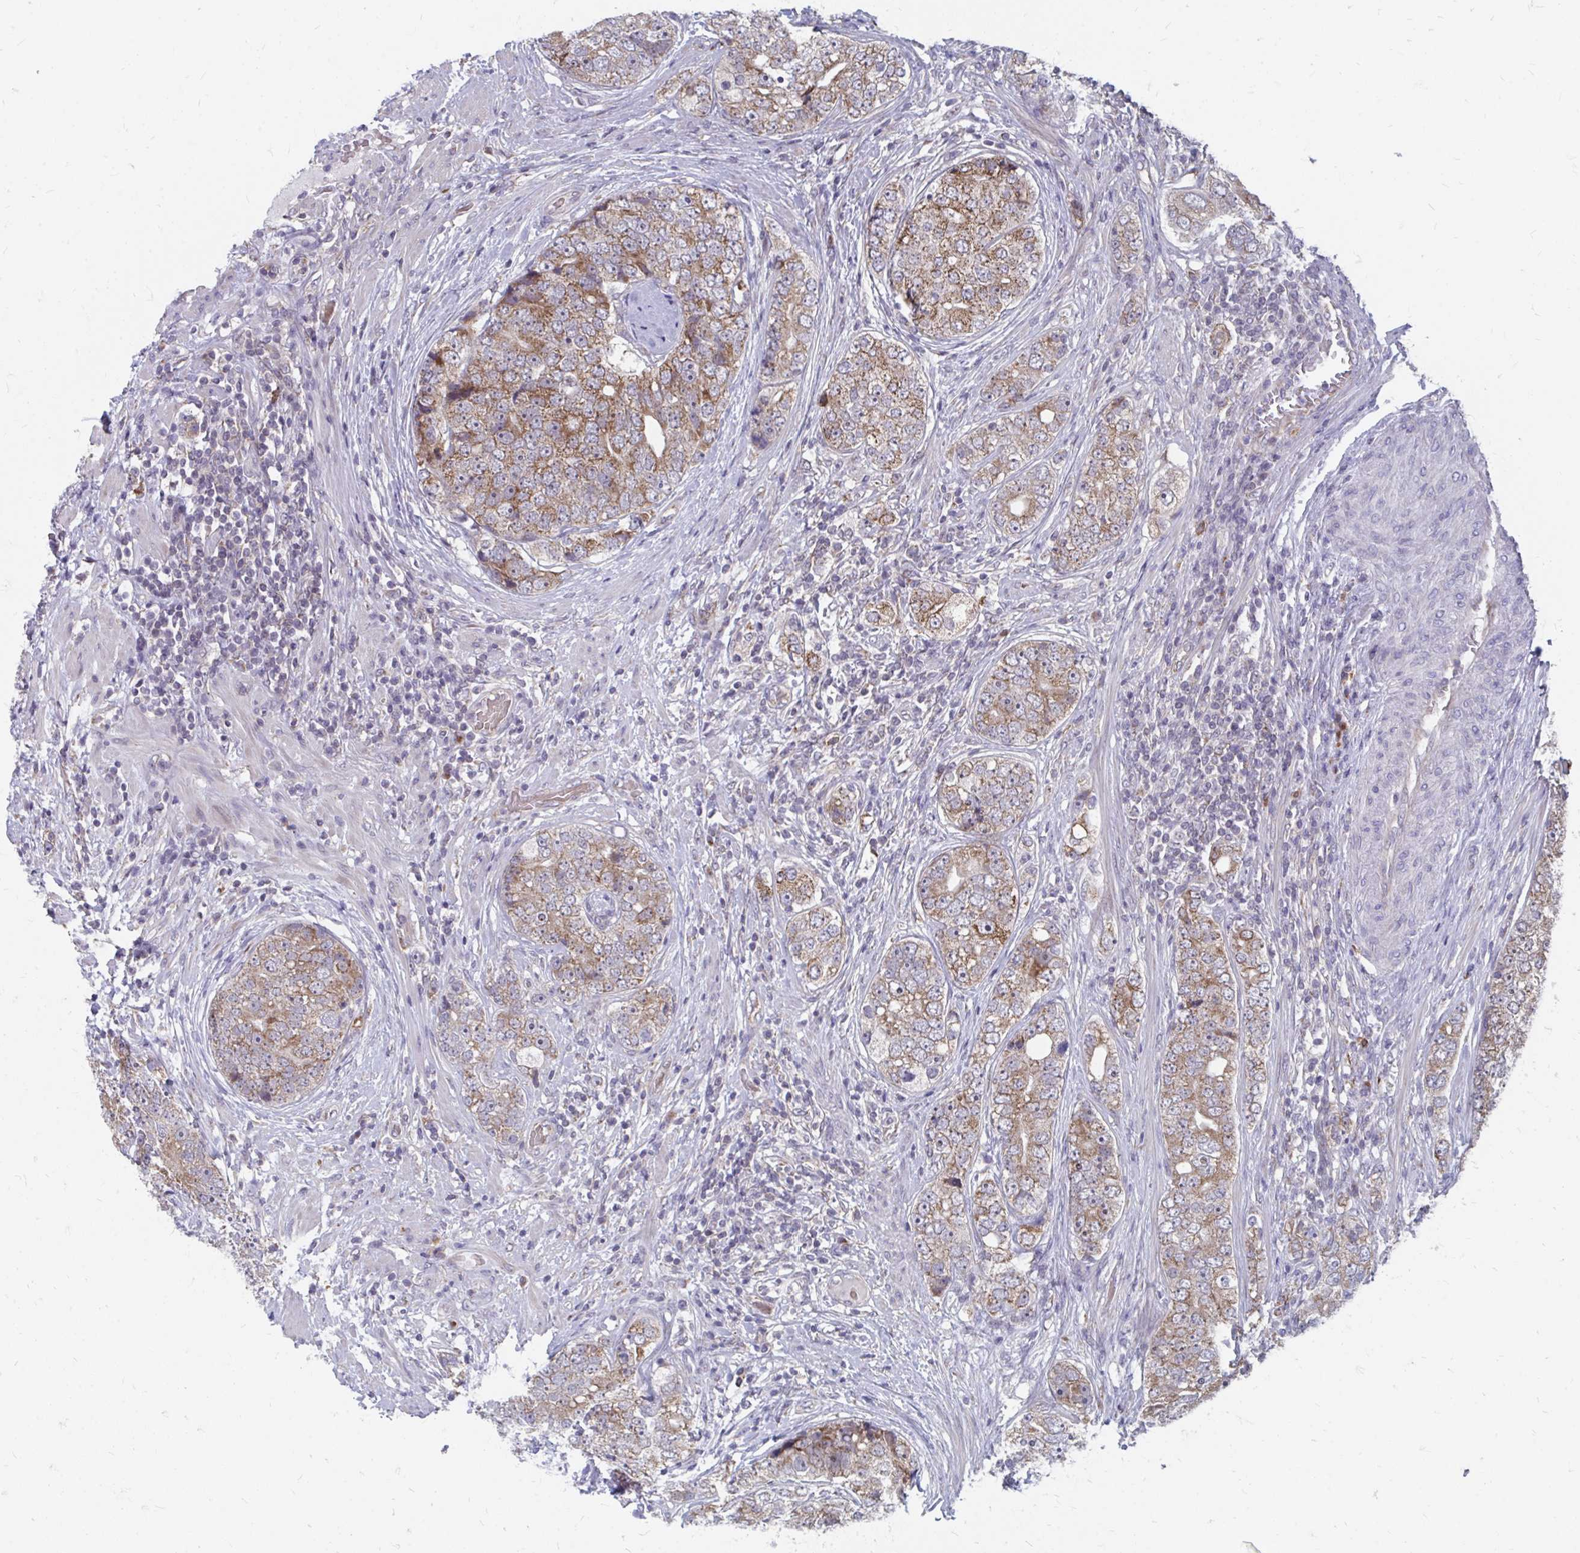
{"staining": {"intensity": "moderate", "quantity": ">75%", "location": "cytoplasmic/membranous"}, "tissue": "prostate cancer", "cell_type": "Tumor cells", "image_type": "cancer", "snomed": [{"axis": "morphology", "description": "Adenocarcinoma, High grade"}, {"axis": "topography", "description": "Prostate"}], "caption": "Protein analysis of prostate cancer (adenocarcinoma (high-grade)) tissue exhibits moderate cytoplasmic/membranous expression in approximately >75% of tumor cells.", "gene": "PABIR3", "patient": {"sex": "male", "age": 60}}